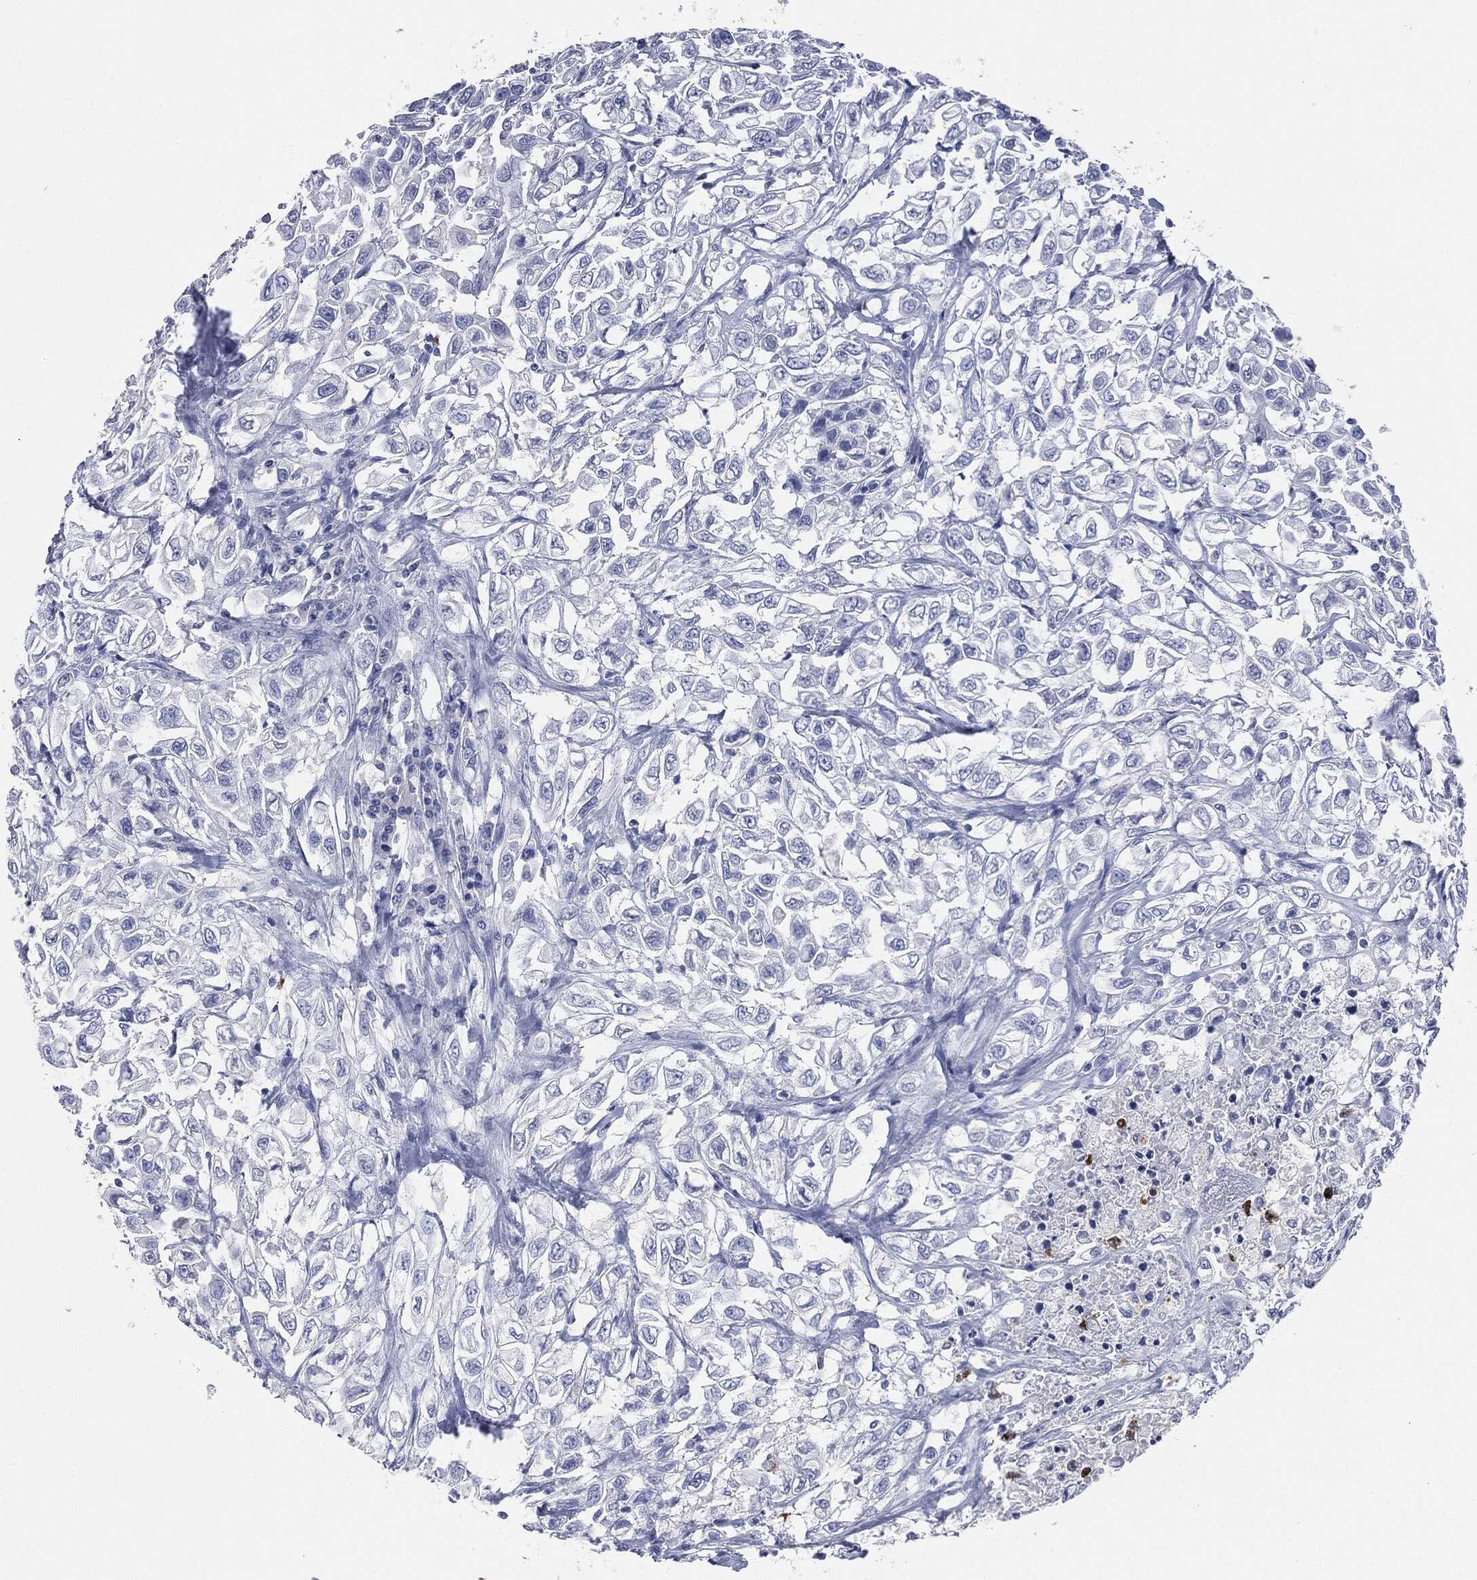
{"staining": {"intensity": "negative", "quantity": "none", "location": "none"}, "tissue": "urothelial cancer", "cell_type": "Tumor cells", "image_type": "cancer", "snomed": [{"axis": "morphology", "description": "Urothelial carcinoma, High grade"}, {"axis": "topography", "description": "Urinary bladder"}], "caption": "An image of urothelial carcinoma (high-grade) stained for a protein demonstrates no brown staining in tumor cells.", "gene": "CEACAM8", "patient": {"sex": "female", "age": 56}}